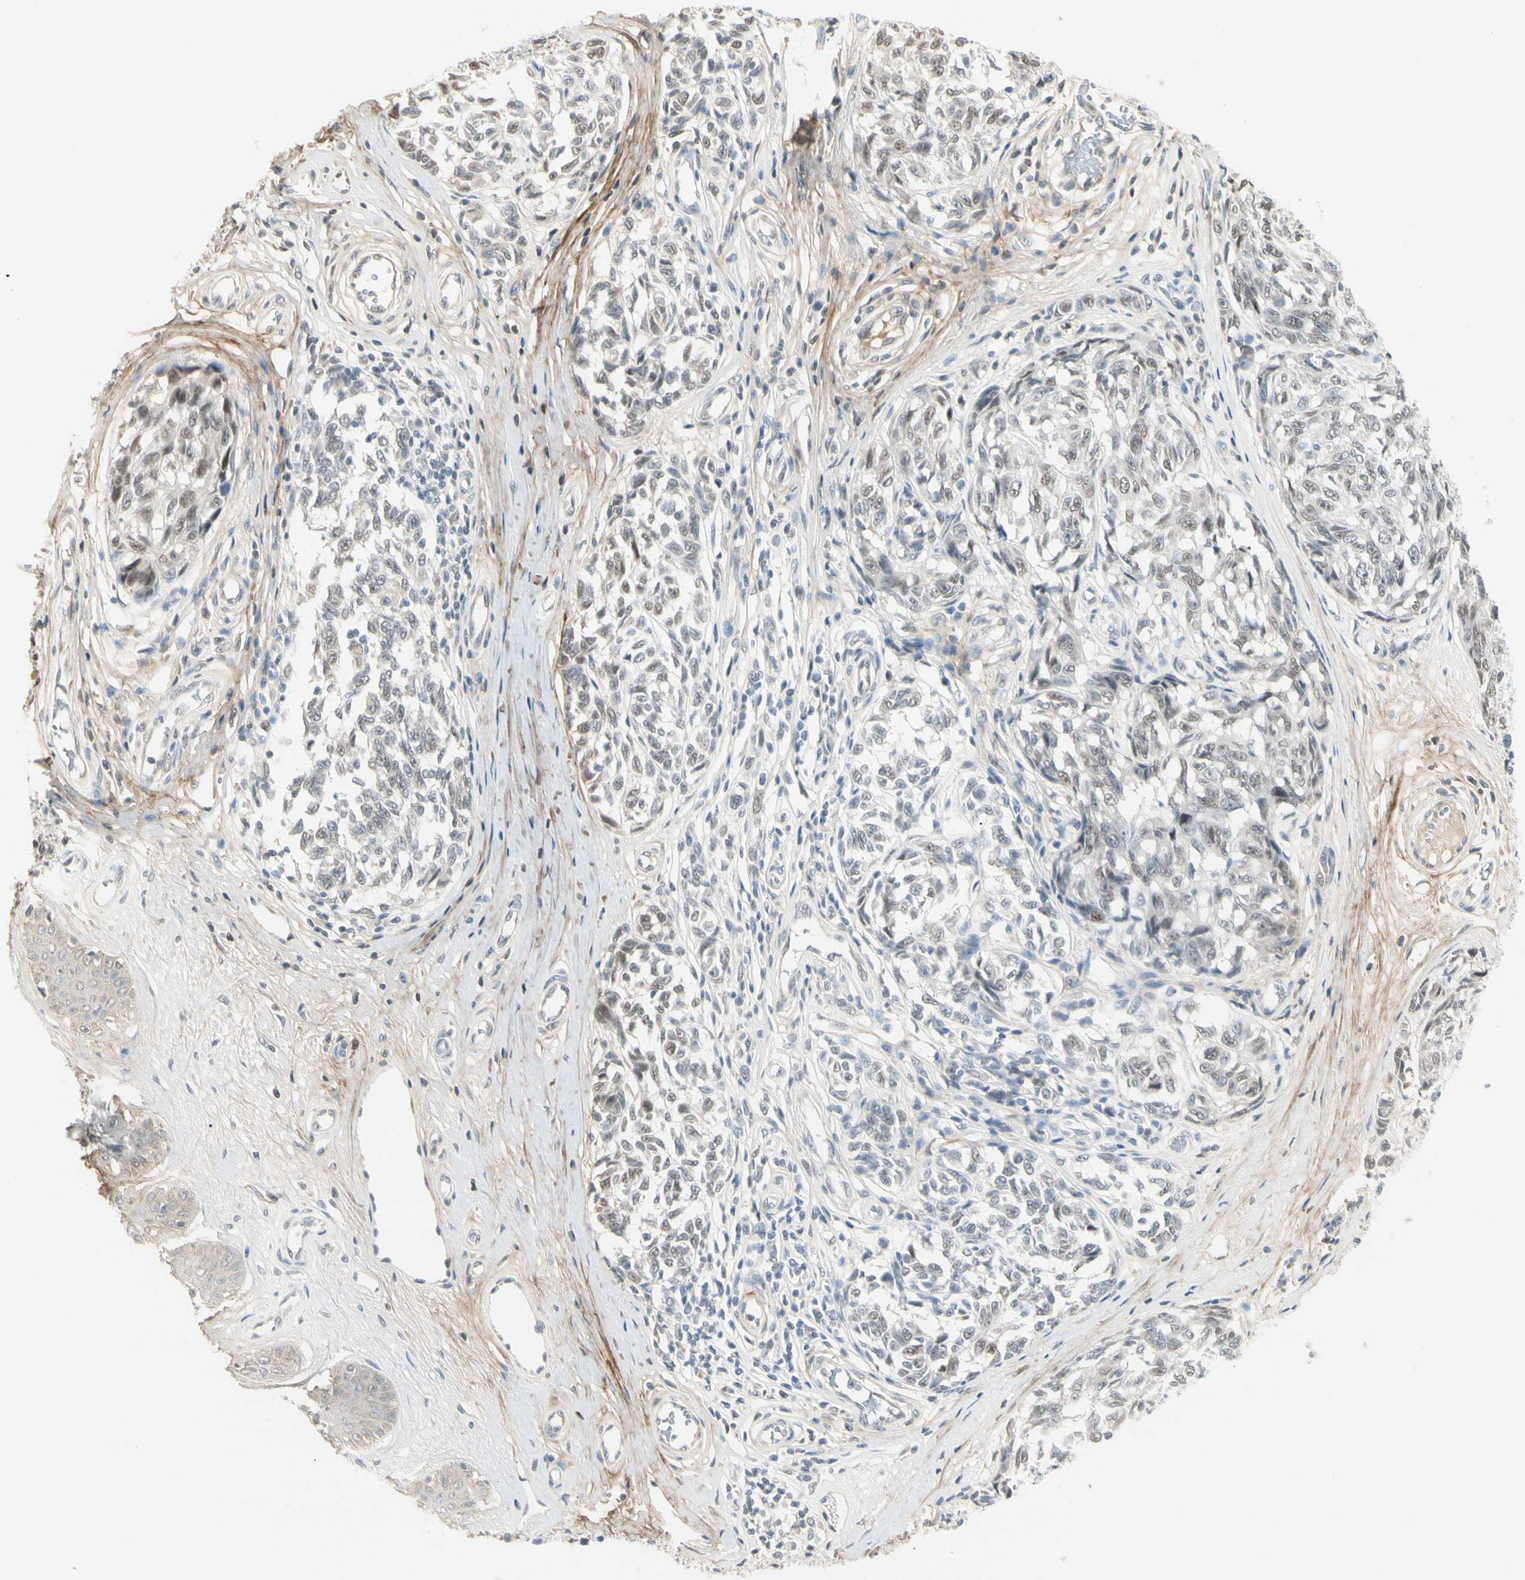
{"staining": {"intensity": "weak", "quantity": "25%-75%", "location": "nuclear"}, "tissue": "melanoma", "cell_type": "Tumor cells", "image_type": "cancer", "snomed": [{"axis": "morphology", "description": "Malignant melanoma, NOS"}, {"axis": "topography", "description": "Skin"}], "caption": "DAB immunohistochemical staining of melanoma shows weak nuclear protein staining in about 25%-75% of tumor cells.", "gene": "ASPN", "patient": {"sex": "female", "age": 64}}